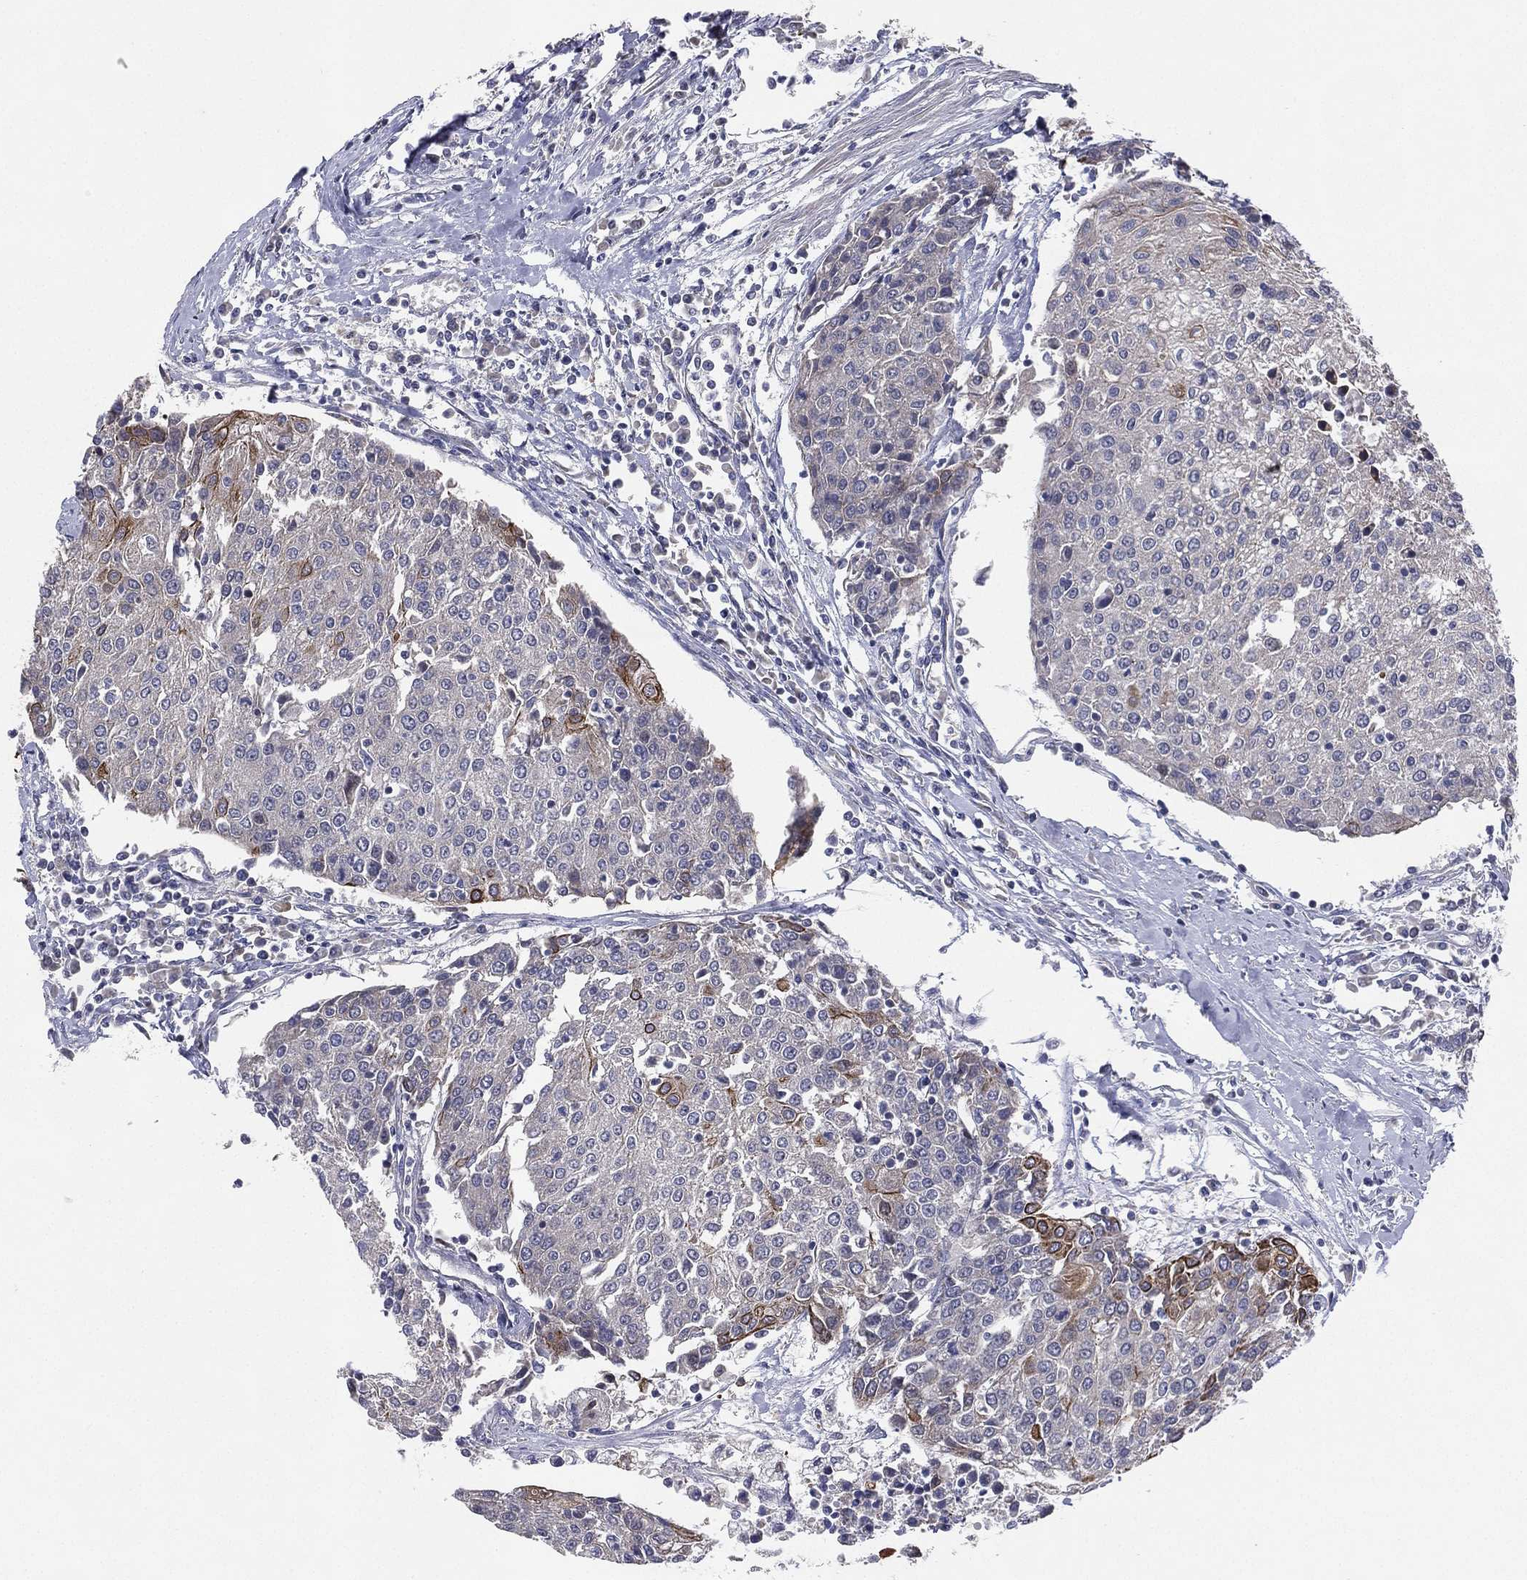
{"staining": {"intensity": "moderate", "quantity": "<25%", "location": "cytoplasmic/membranous"}, "tissue": "urothelial cancer", "cell_type": "Tumor cells", "image_type": "cancer", "snomed": [{"axis": "morphology", "description": "Urothelial carcinoma, High grade"}, {"axis": "topography", "description": "Urinary bladder"}], "caption": "Immunohistochemistry of human urothelial cancer reveals low levels of moderate cytoplasmic/membranous expression in about <25% of tumor cells.", "gene": "KAT14", "patient": {"sex": "female", "age": 85}}